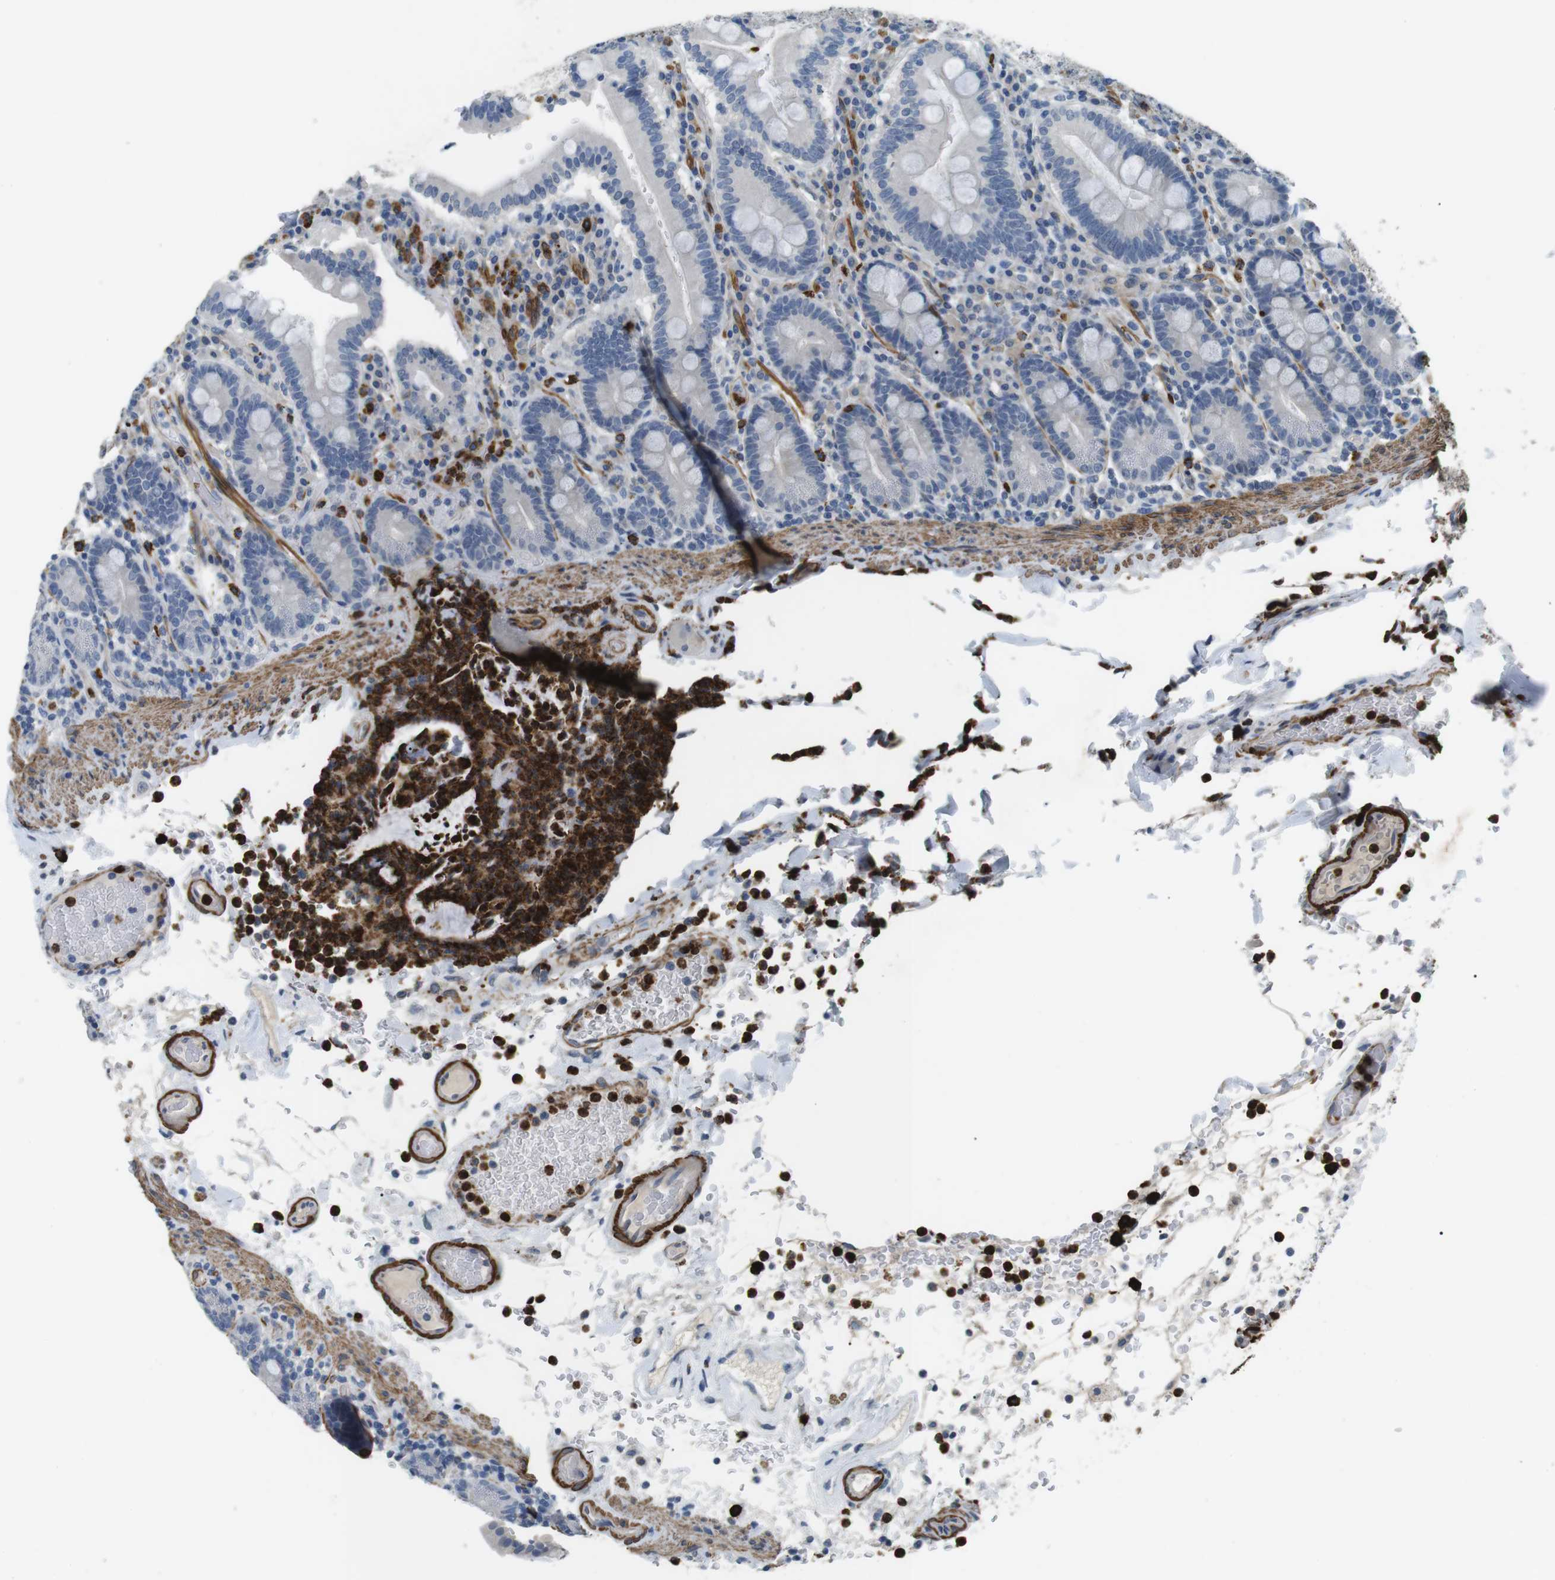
{"staining": {"intensity": "negative", "quantity": "none", "location": "none"}, "tissue": "duodenum", "cell_type": "Glandular cells", "image_type": "normal", "snomed": [{"axis": "morphology", "description": "Normal tissue, NOS"}, {"axis": "topography", "description": "Small intestine, NOS"}], "caption": "Immunohistochemical staining of normal human duodenum exhibits no significant staining in glandular cells. (DAB immunohistochemistry, high magnification).", "gene": "GZMM", "patient": {"sex": "female", "age": 71}}